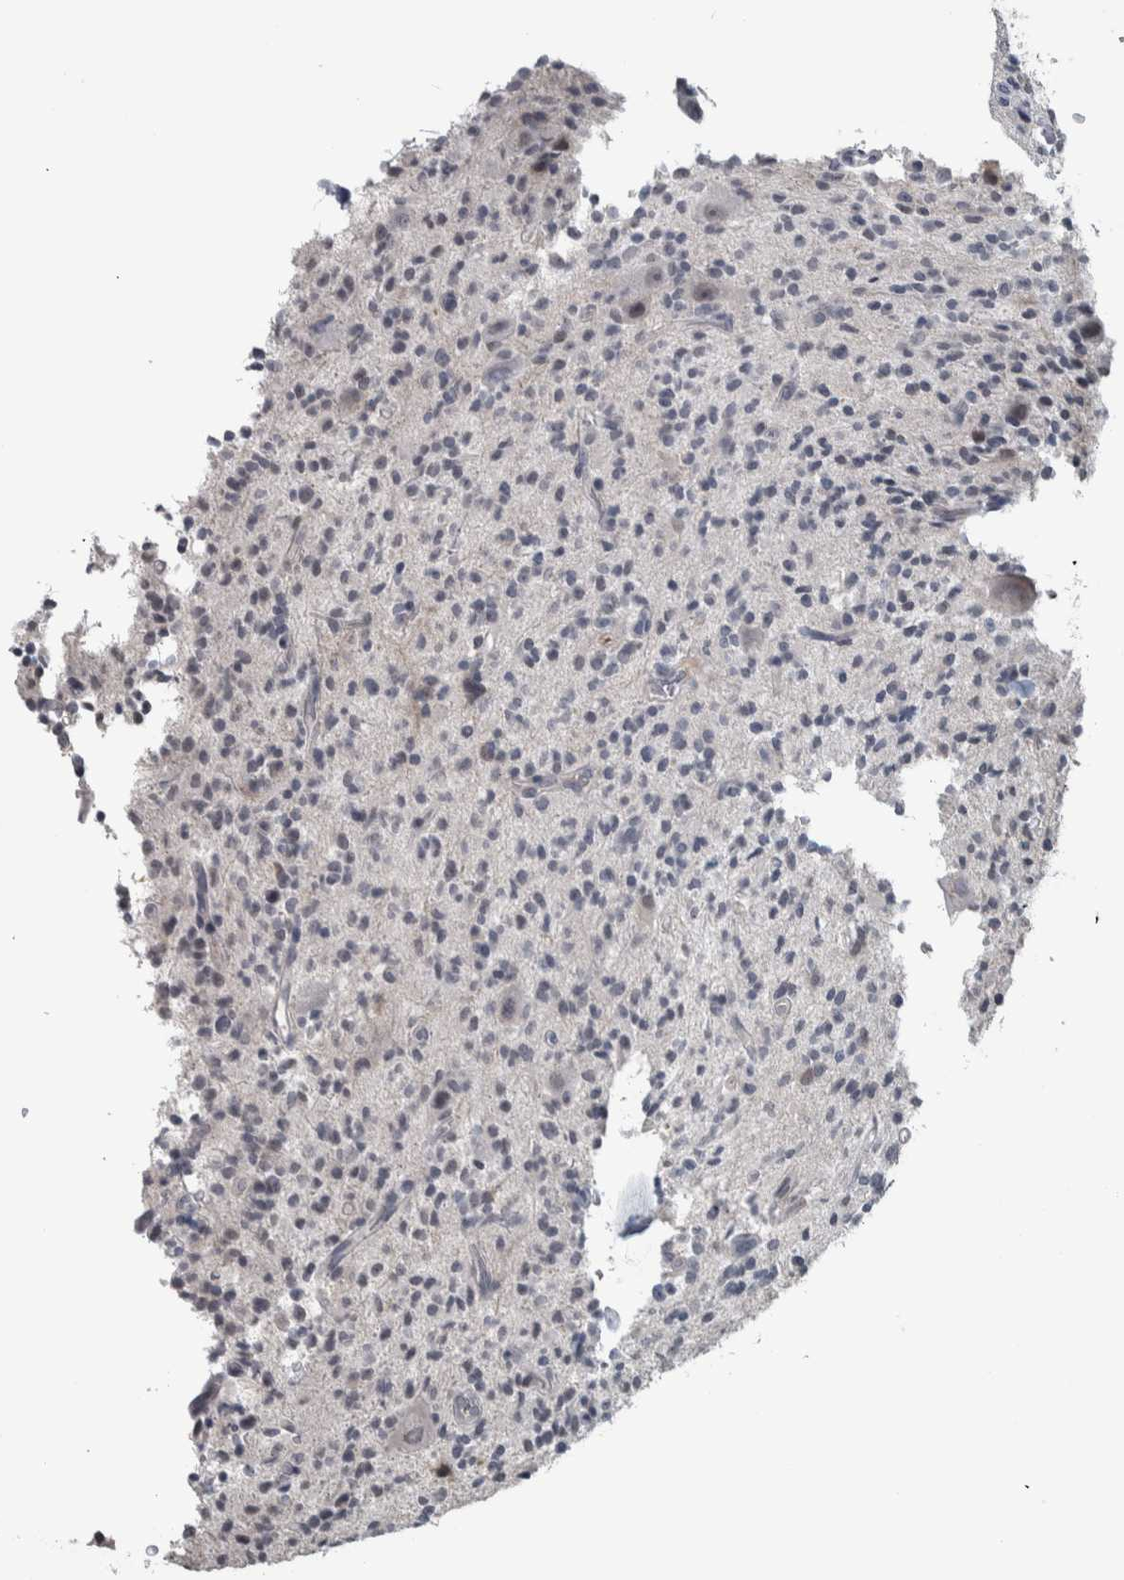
{"staining": {"intensity": "negative", "quantity": "none", "location": "none"}, "tissue": "glioma", "cell_type": "Tumor cells", "image_type": "cancer", "snomed": [{"axis": "morphology", "description": "Glioma, malignant, High grade"}, {"axis": "topography", "description": "Brain"}], "caption": "IHC of high-grade glioma (malignant) exhibits no staining in tumor cells.", "gene": "CAVIN4", "patient": {"sex": "male", "age": 34}}